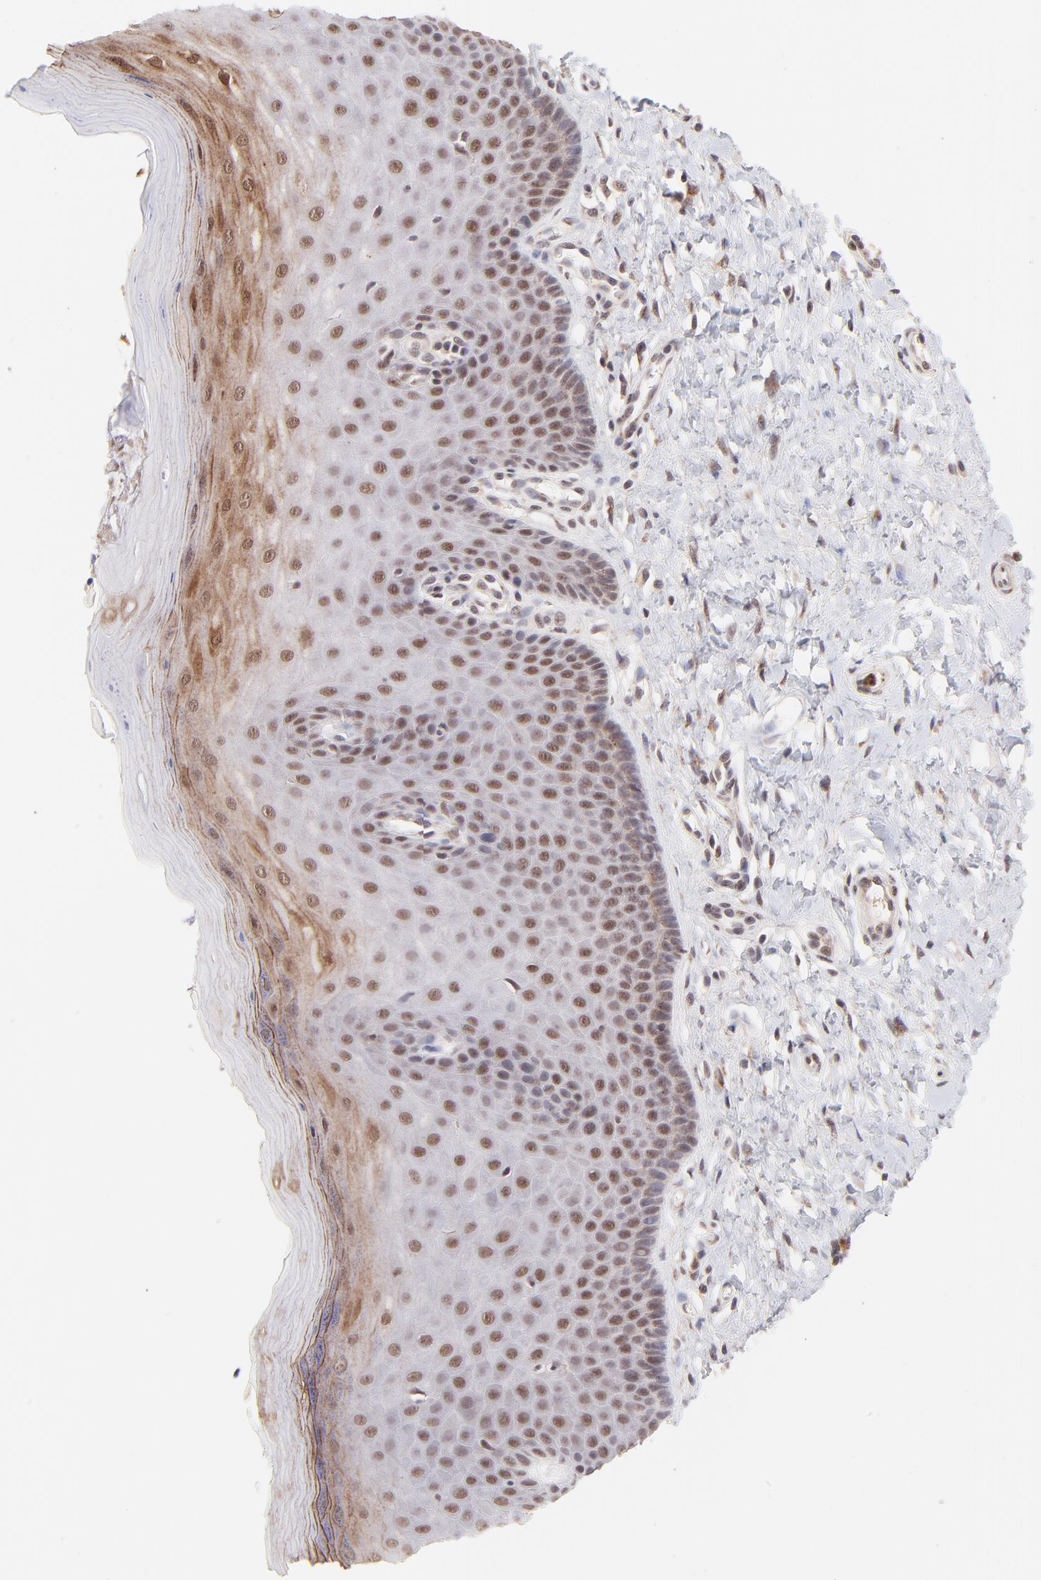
{"staining": {"intensity": "moderate", "quantity": ">75%", "location": "nuclear"}, "tissue": "cervix", "cell_type": "Glandular cells", "image_type": "normal", "snomed": [{"axis": "morphology", "description": "Normal tissue, NOS"}, {"axis": "topography", "description": "Cervix"}], "caption": "A micrograph of cervix stained for a protein exhibits moderate nuclear brown staining in glandular cells. The staining is performed using DAB (3,3'-diaminobenzidine) brown chromogen to label protein expression. The nuclei are counter-stained blue using hematoxylin.", "gene": "MED12", "patient": {"sex": "female", "age": 55}}